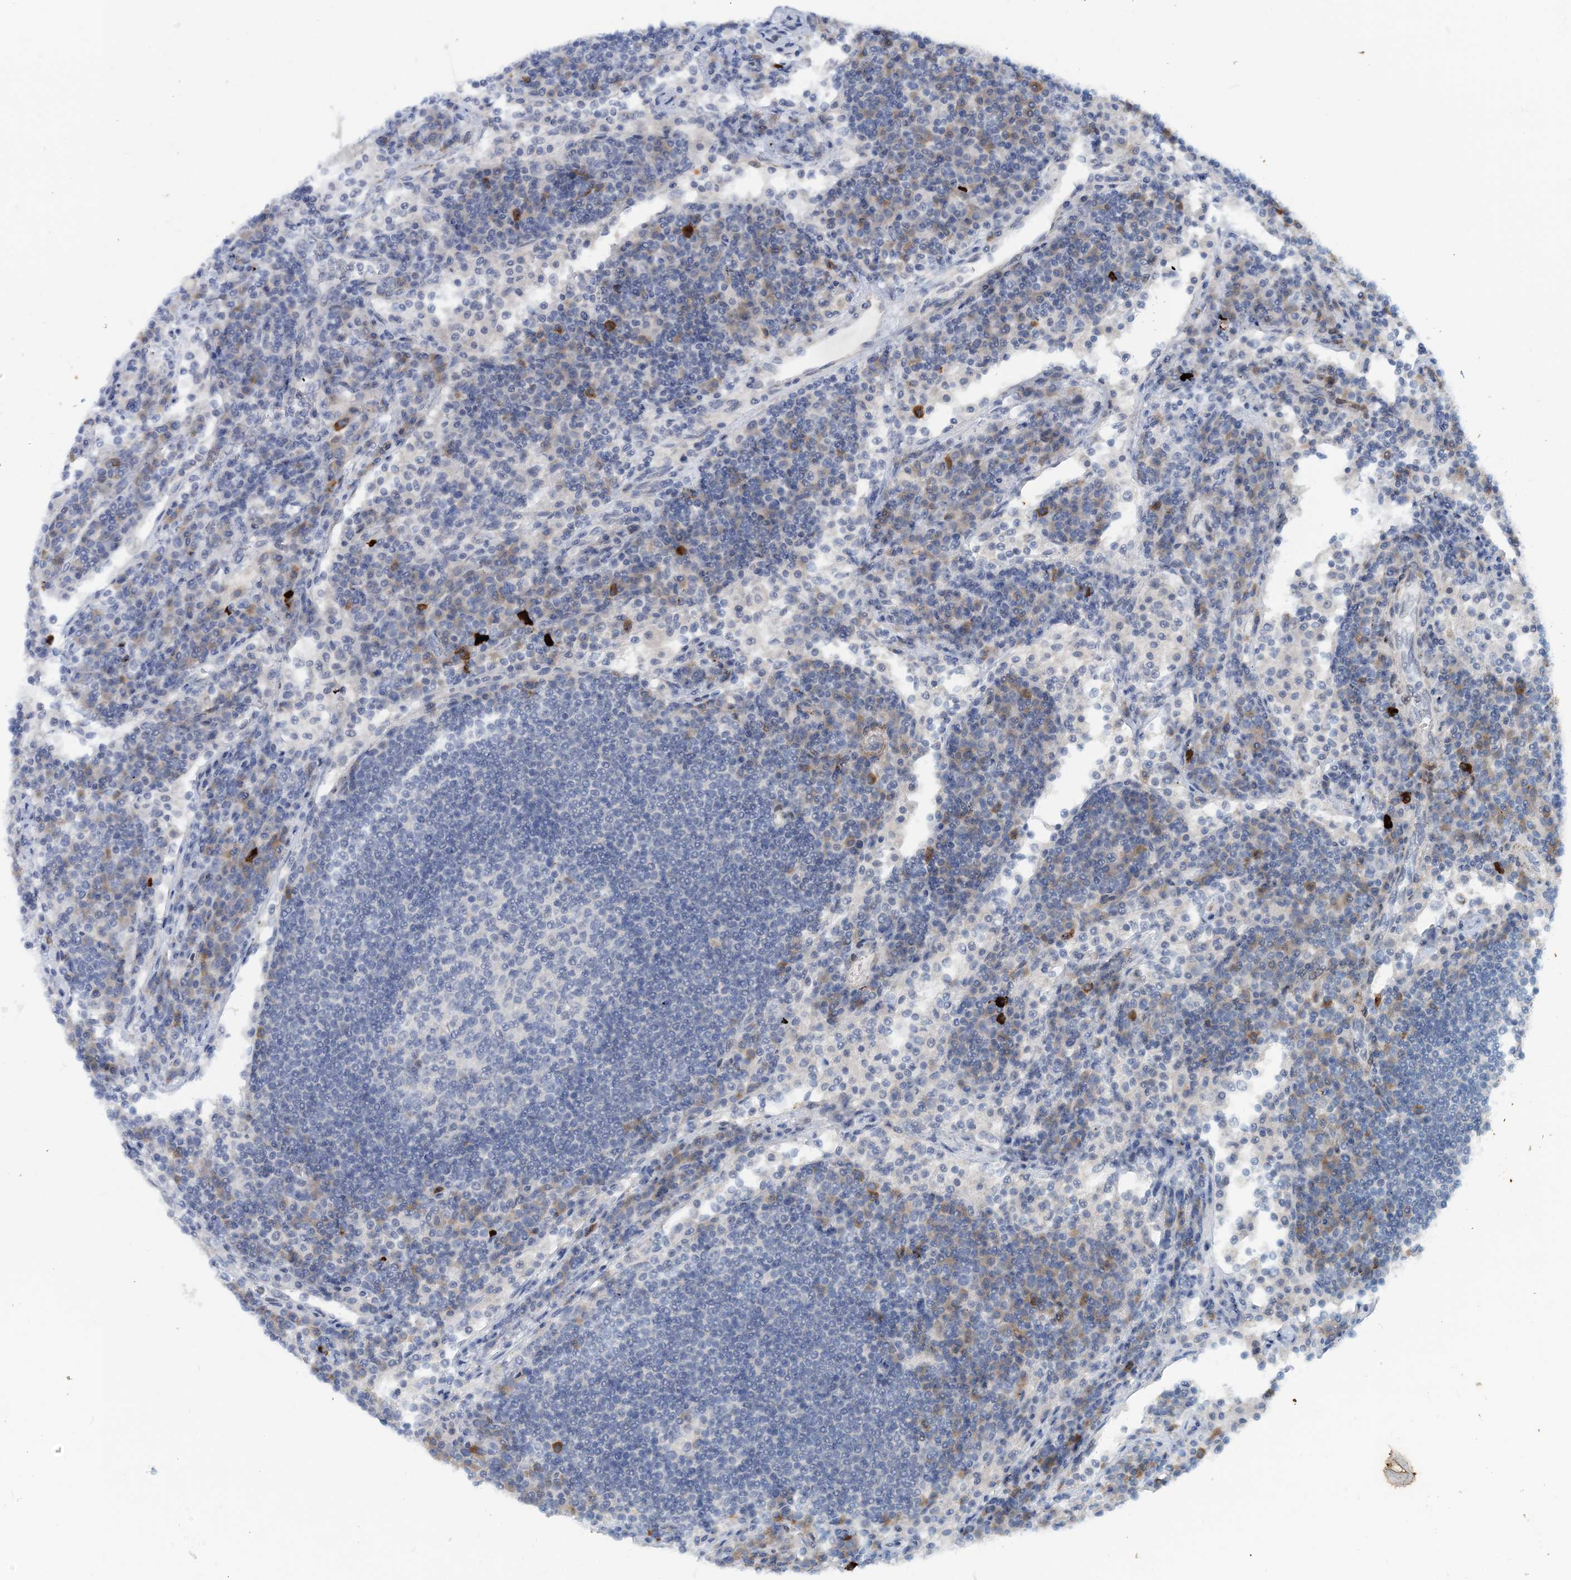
{"staining": {"intensity": "negative", "quantity": "none", "location": "none"}, "tissue": "lymph node", "cell_type": "Germinal center cells", "image_type": "normal", "snomed": [{"axis": "morphology", "description": "Normal tissue, NOS"}, {"axis": "topography", "description": "Lymph node"}], "caption": "An immunohistochemistry micrograph of unremarkable lymph node is shown. There is no staining in germinal center cells of lymph node.", "gene": "SNED1", "patient": {"sex": "female", "age": 53}}